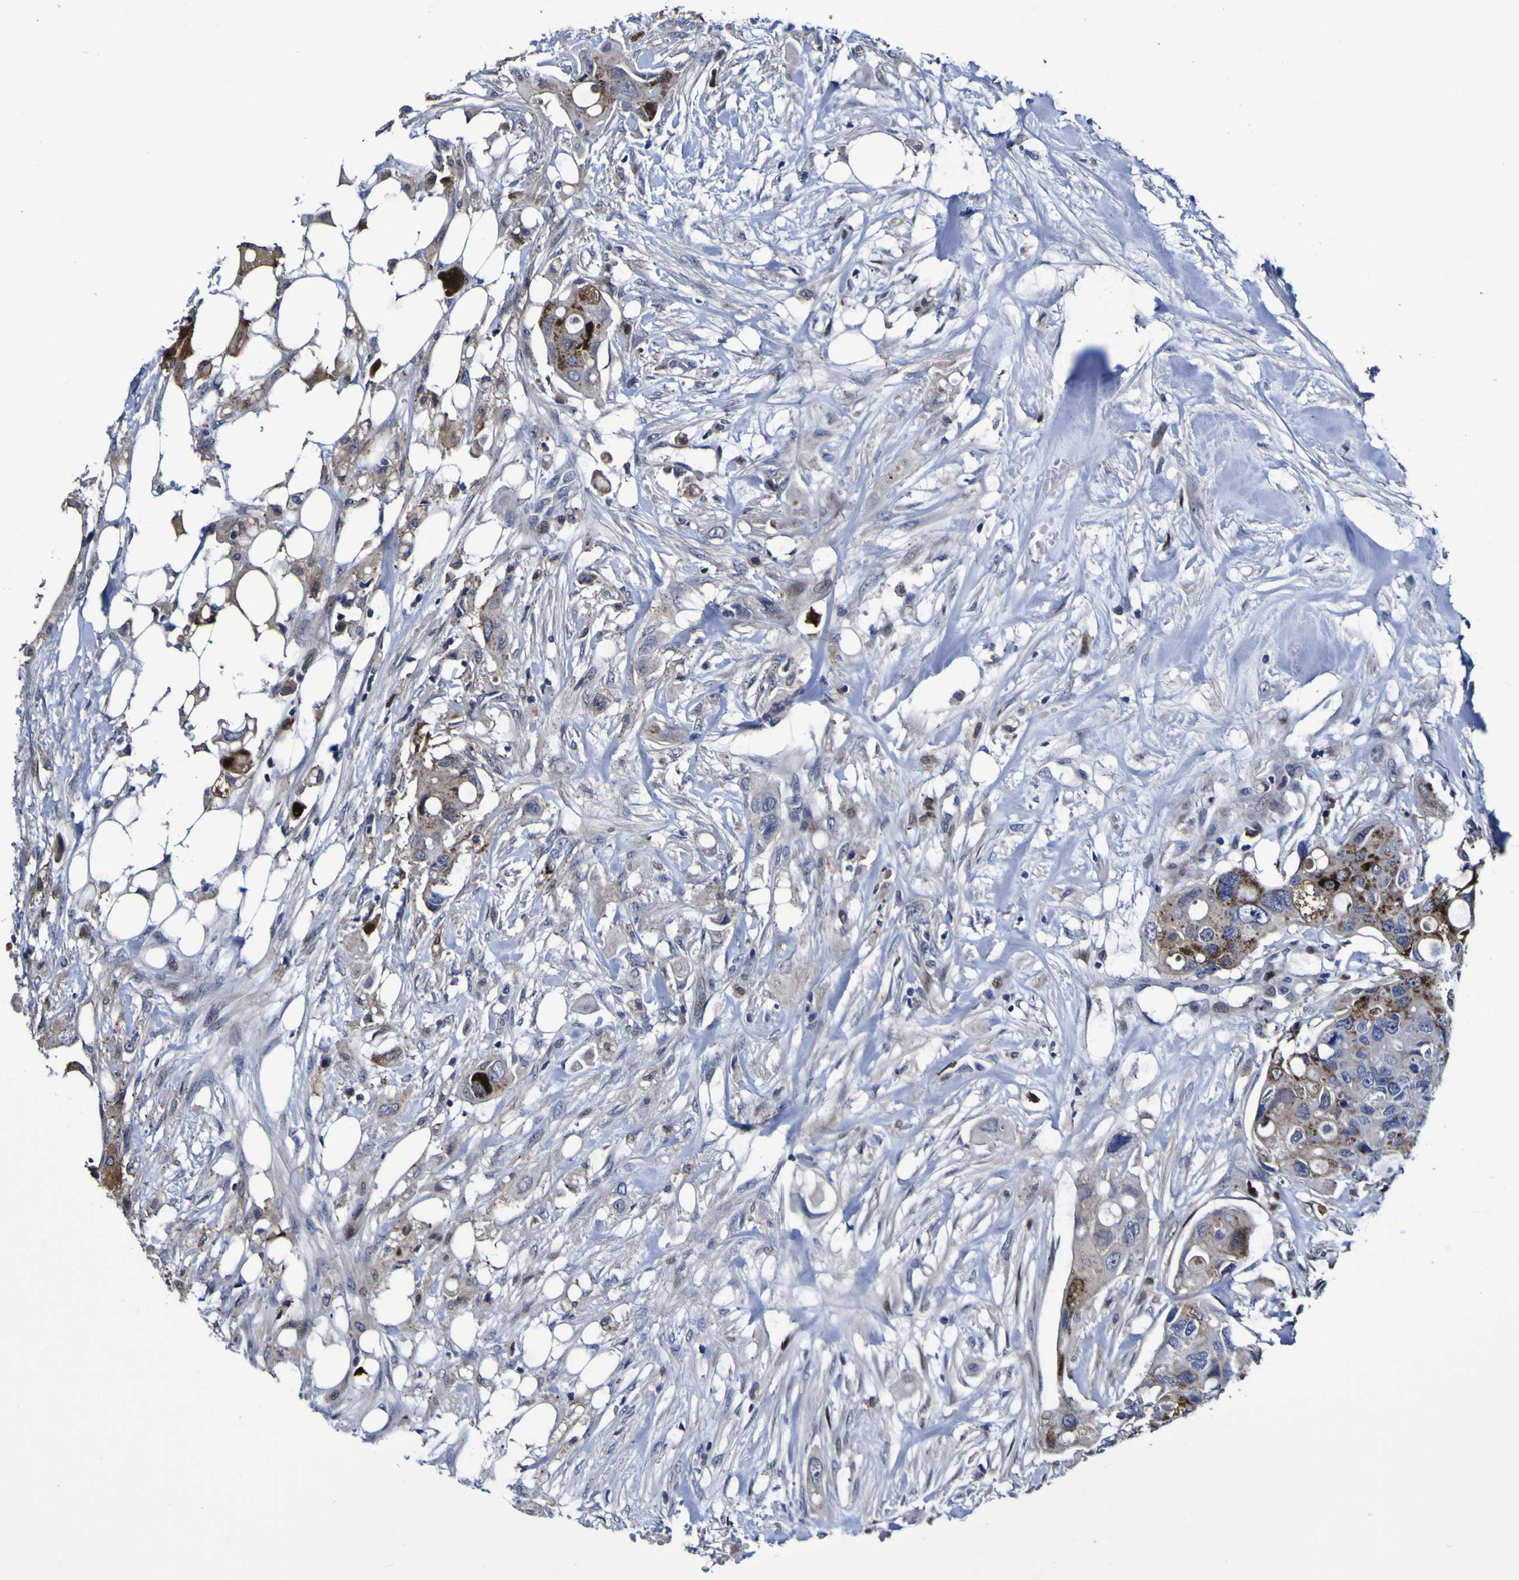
{"staining": {"intensity": "strong", "quantity": ">75%", "location": "cytoplasmic/membranous,nuclear"}, "tissue": "colorectal cancer", "cell_type": "Tumor cells", "image_type": "cancer", "snomed": [{"axis": "morphology", "description": "Adenocarcinoma, NOS"}, {"axis": "topography", "description": "Colon"}], "caption": "Brown immunohistochemical staining in colorectal cancer (adenocarcinoma) shows strong cytoplasmic/membranous and nuclear staining in approximately >75% of tumor cells.", "gene": "MGLL", "patient": {"sex": "female", "age": 57}}